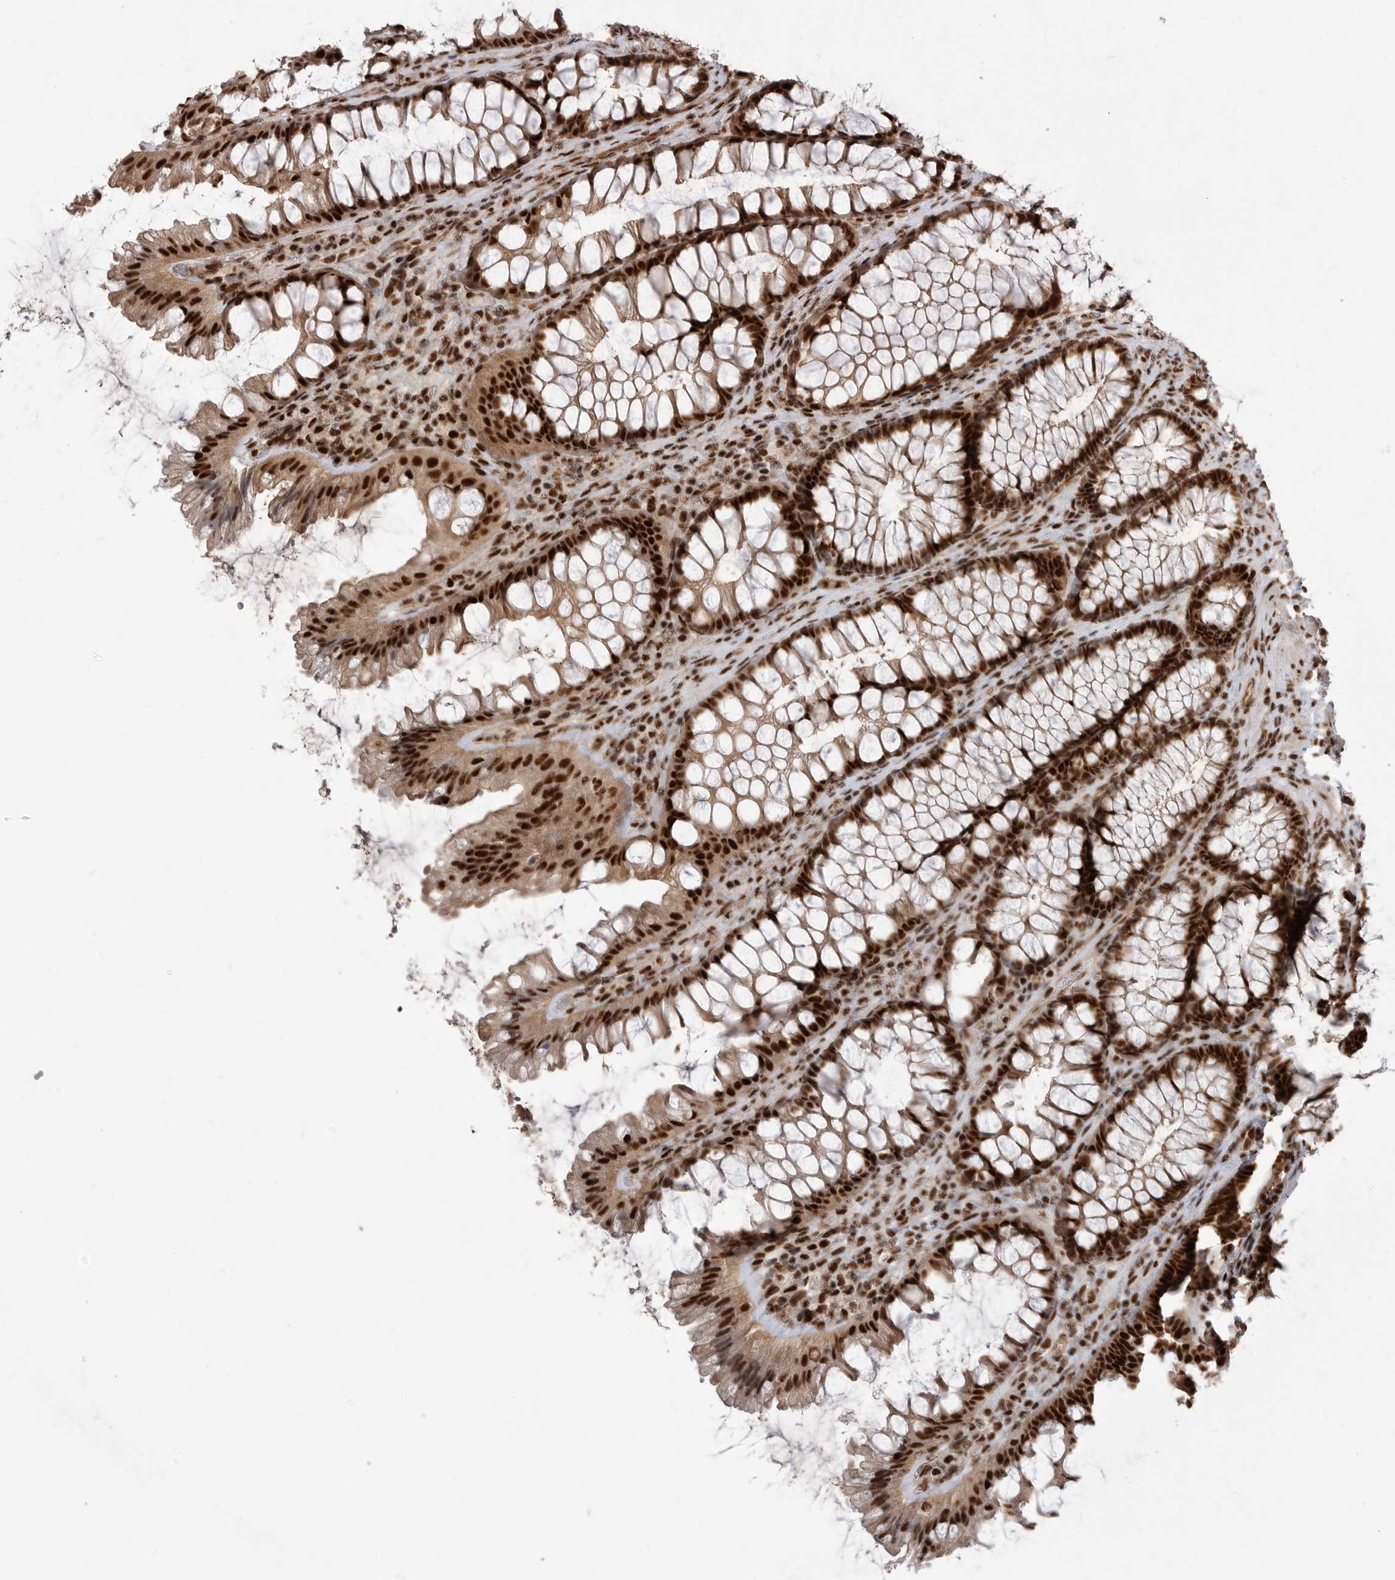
{"staining": {"intensity": "strong", "quantity": ">75%", "location": "nuclear"}, "tissue": "colon", "cell_type": "Endothelial cells", "image_type": "normal", "snomed": [{"axis": "morphology", "description": "Normal tissue, NOS"}, {"axis": "topography", "description": "Colon"}], "caption": "IHC photomicrograph of unremarkable colon: colon stained using IHC shows high levels of strong protein expression localized specifically in the nuclear of endothelial cells, appearing as a nuclear brown color.", "gene": "PPP1R8", "patient": {"sex": "female", "age": 62}}